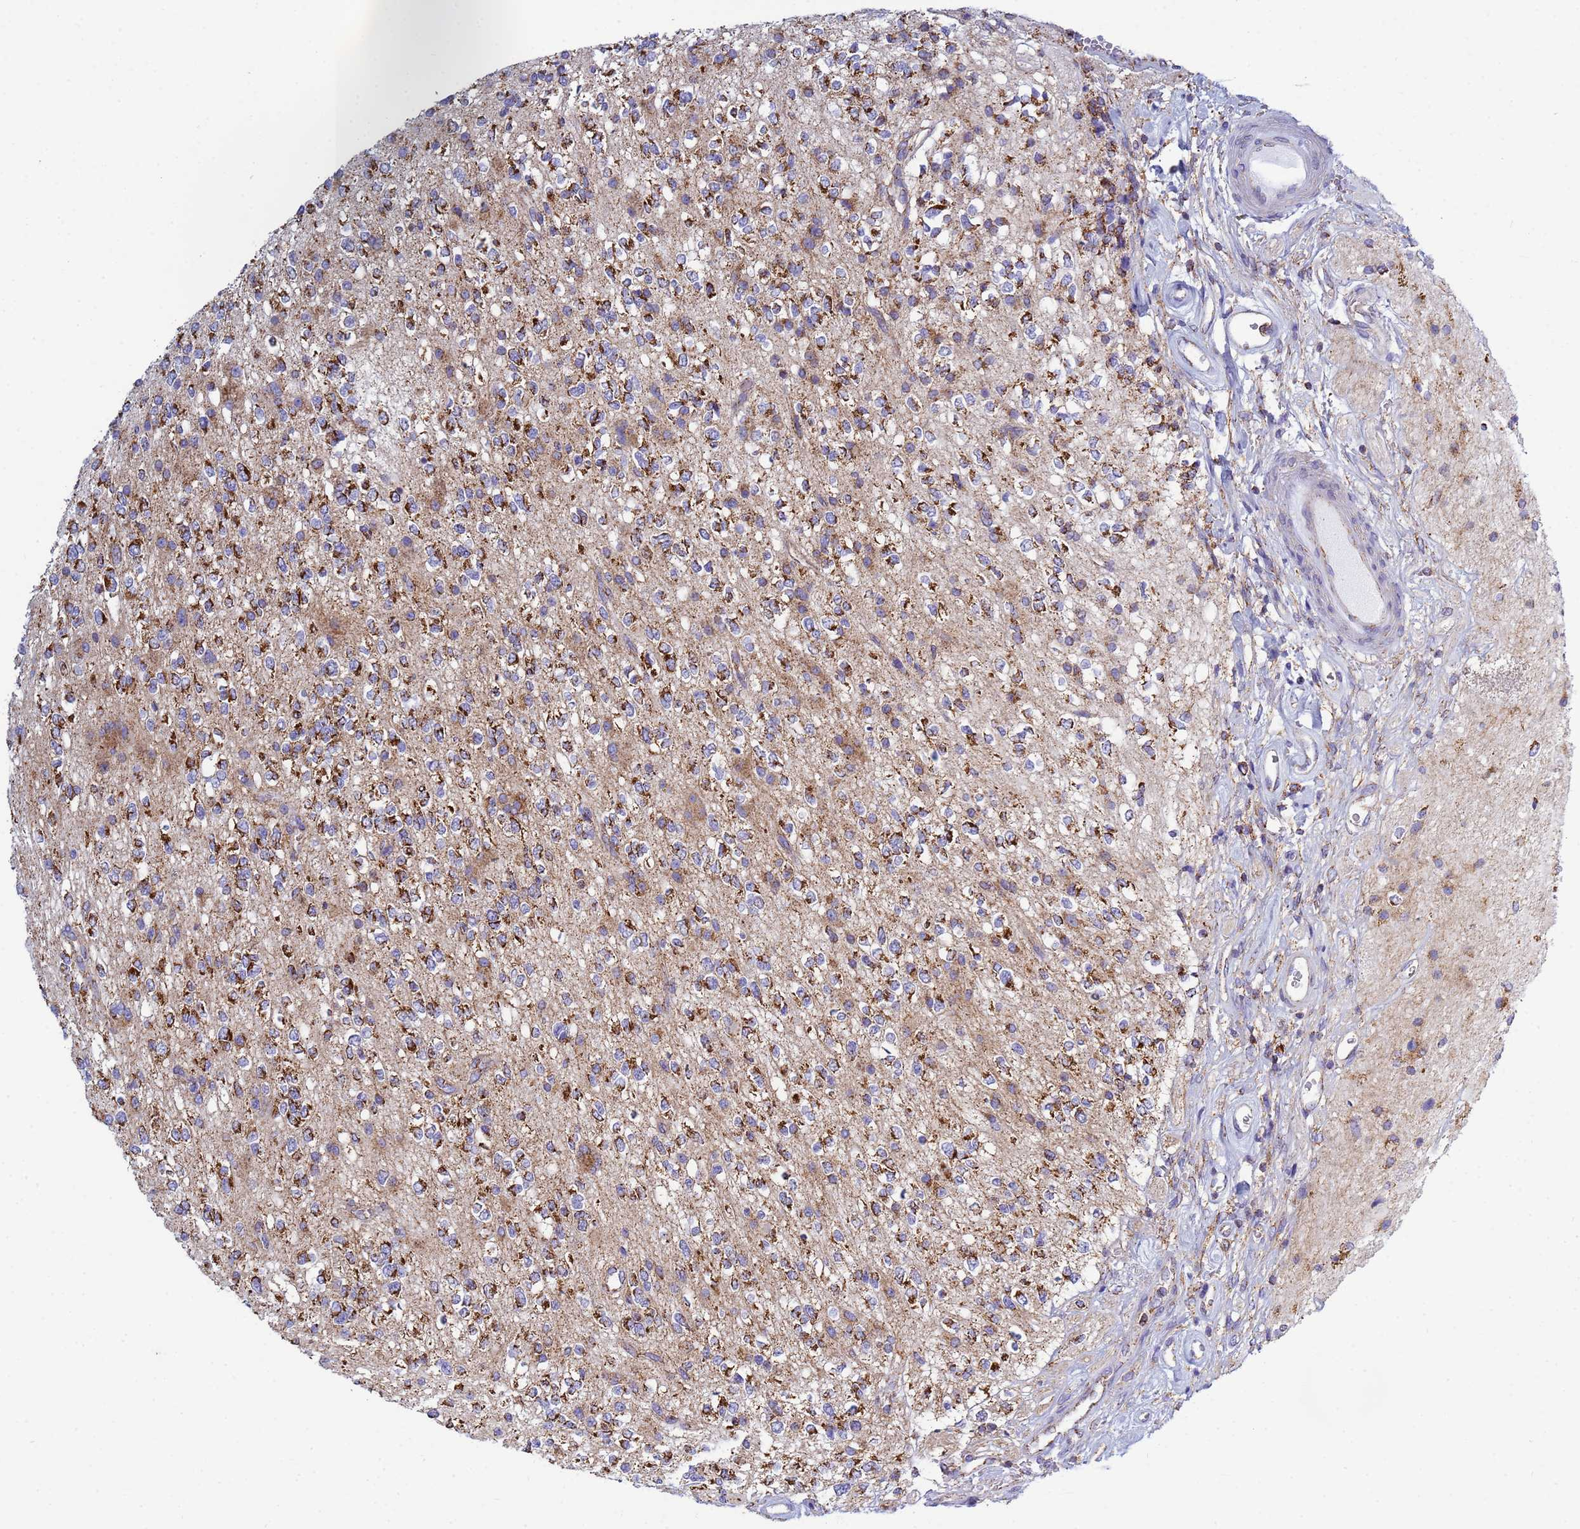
{"staining": {"intensity": "strong", "quantity": ">75%", "location": "cytoplasmic/membranous"}, "tissue": "glioma", "cell_type": "Tumor cells", "image_type": "cancer", "snomed": [{"axis": "morphology", "description": "Glioma, malignant, High grade"}, {"axis": "topography", "description": "Brain"}], "caption": "DAB (3,3'-diaminobenzidine) immunohistochemical staining of human glioma displays strong cytoplasmic/membranous protein expression in approximately >75% of tumor cells. (Brightfield microscopy of DAB IHC at high magnification).", "gene": "COQ4", "patient": {"sex": "male", "age": 34}}